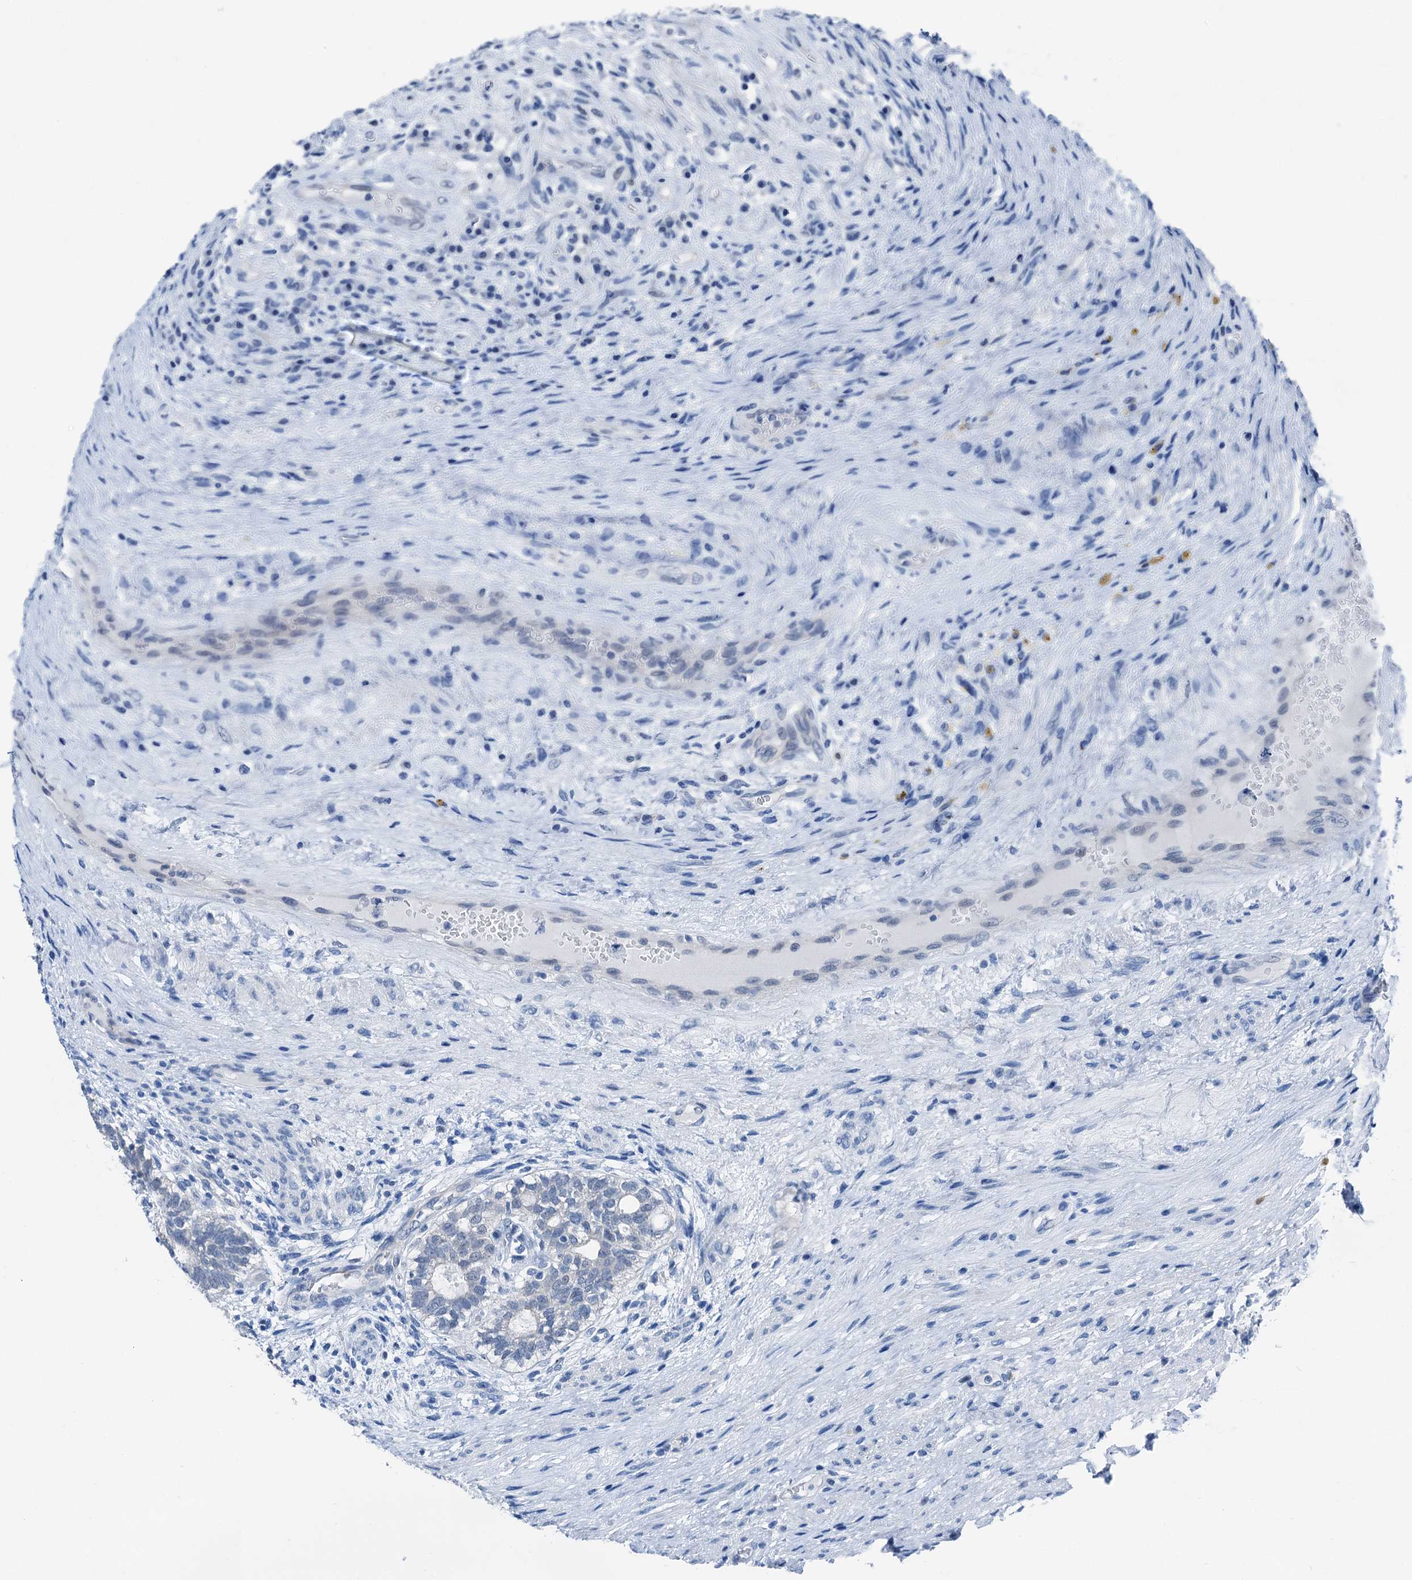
{"staining": {"intensity": "negative", "quantity": "none", "location": "none"}, "tissue": "testis cancer", "cell_type": "Tumor cells", "image_type": "cancer", "snomed": [{"axis": "morphology", "description": "Carcinoma, Embryonal, NOS"}, {"axis": "topography", "description": "Testis"}], "caption": "A photomicrograph of testis embryonal carcinoma stained for a protein displays no brown staining in tumor cells.", "gene": "CBLN3", "patient": {"sex": "male", "age": 26}}